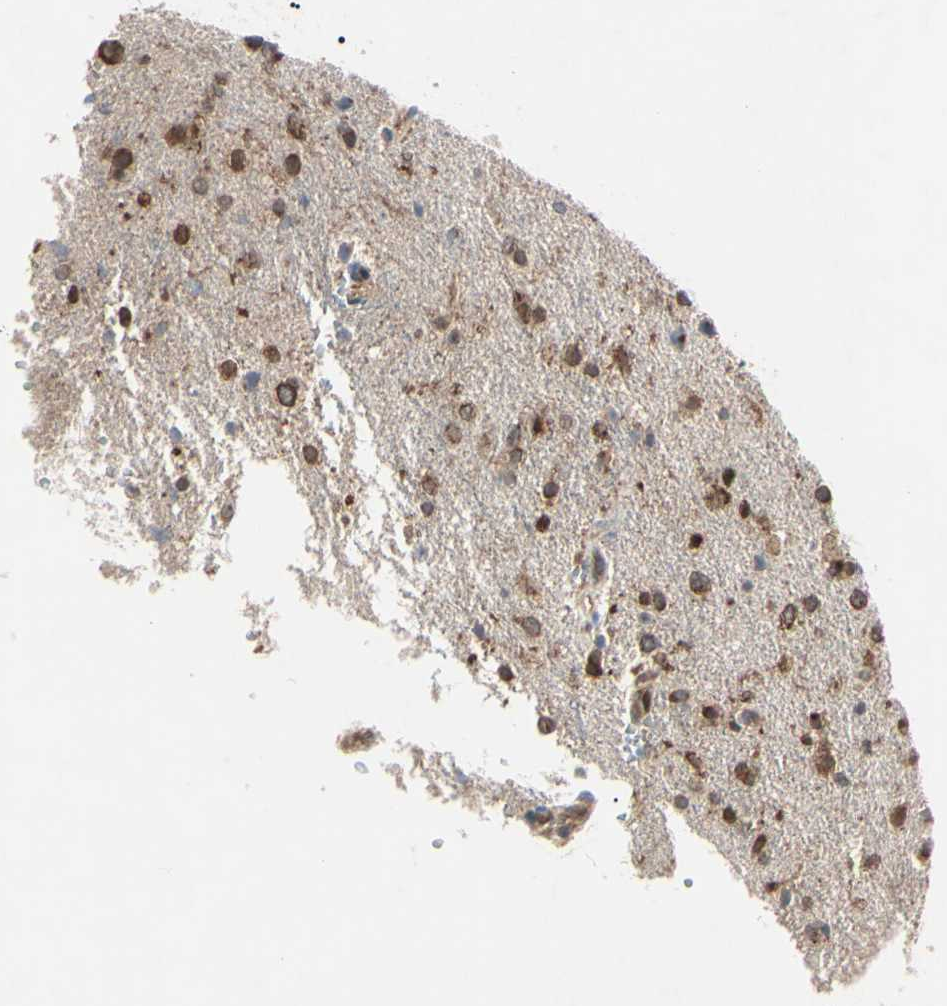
{"staining": {"intensity": "strong", "quantity": "25%-75%", "location": "cytoplasmic/membranous"}, "tissue": "glioma", "cell_type": "Tumor cells", "image_type": "cancer", "snomed": [{"axis": "morphology", "description": "Glioma, malignant, Low grade"}, {"axis": "topography", "description": "Brain"}], "caption": "Malignant glioma (low-grade) tissue reveals strong cytoplasmic/membranous positivity in about 25%-75% of tumor cells, visualized by immunohistochemistry. The staining is performed using DAB brown chromogen to label protein expression. The nuclei are counter-stained blue using hematoxylin.", "gene": "MAPRE1", "patient": {"sex": "female", "age": 37}}